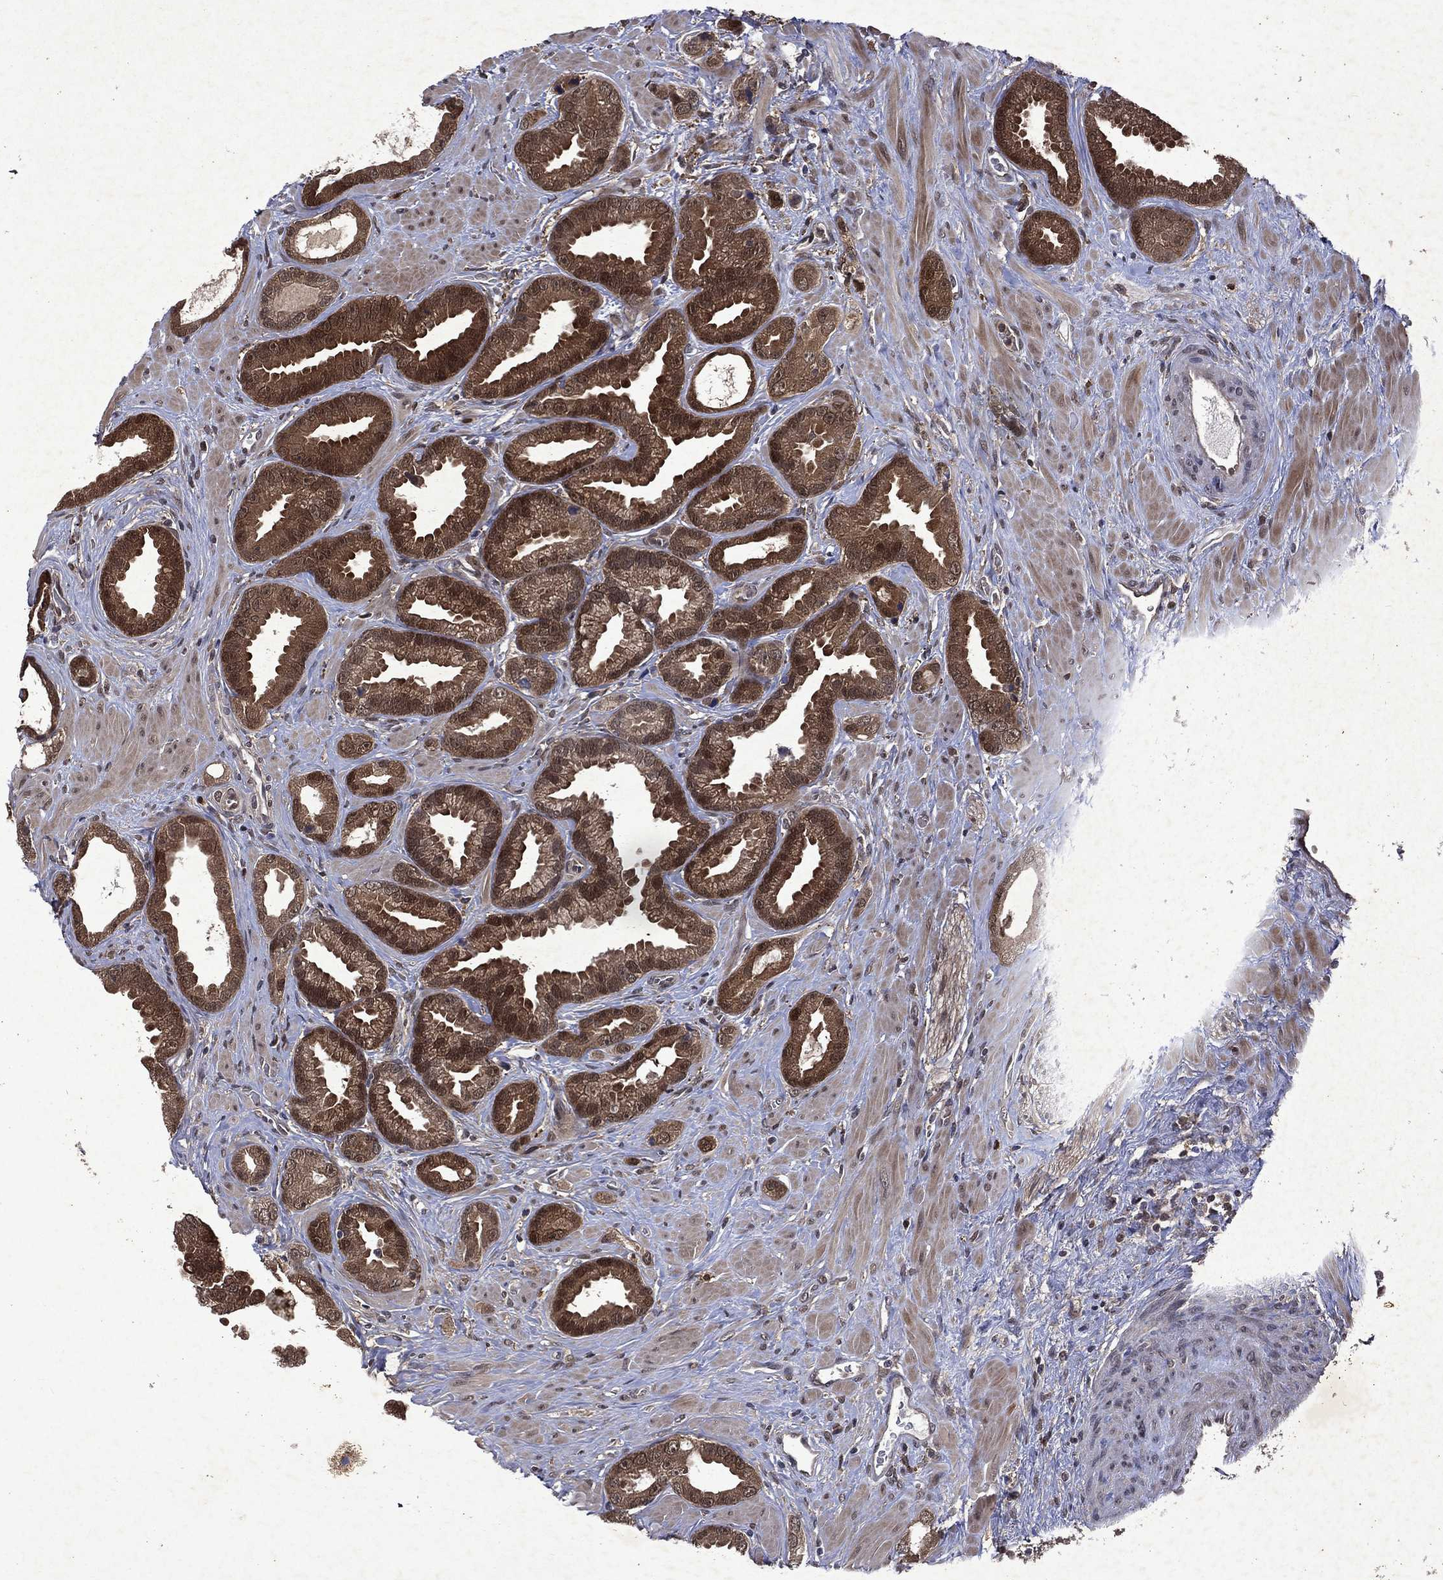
{"staining": {"intensity": "strong", "quantity": ">75%", "location": "cytoplasmic/membranous"}, "tissue": "prostate cancer", "cell_type": "Tumor cells", "image_type": "cancer", "snomed": [{"axis": "morphology", "description": "Adenocarcinoma, Low grade"}, {"axis": "topography", "description": "Prostate"}], "caption": "There is high levels of strong cytoplasmic/membranous expression in tumor cells of prostate cancer, as demonstrated by immunohistochemical staining (brown color).", "gene": "MTAP", "patient": {"sex": "male", "age": 68}}